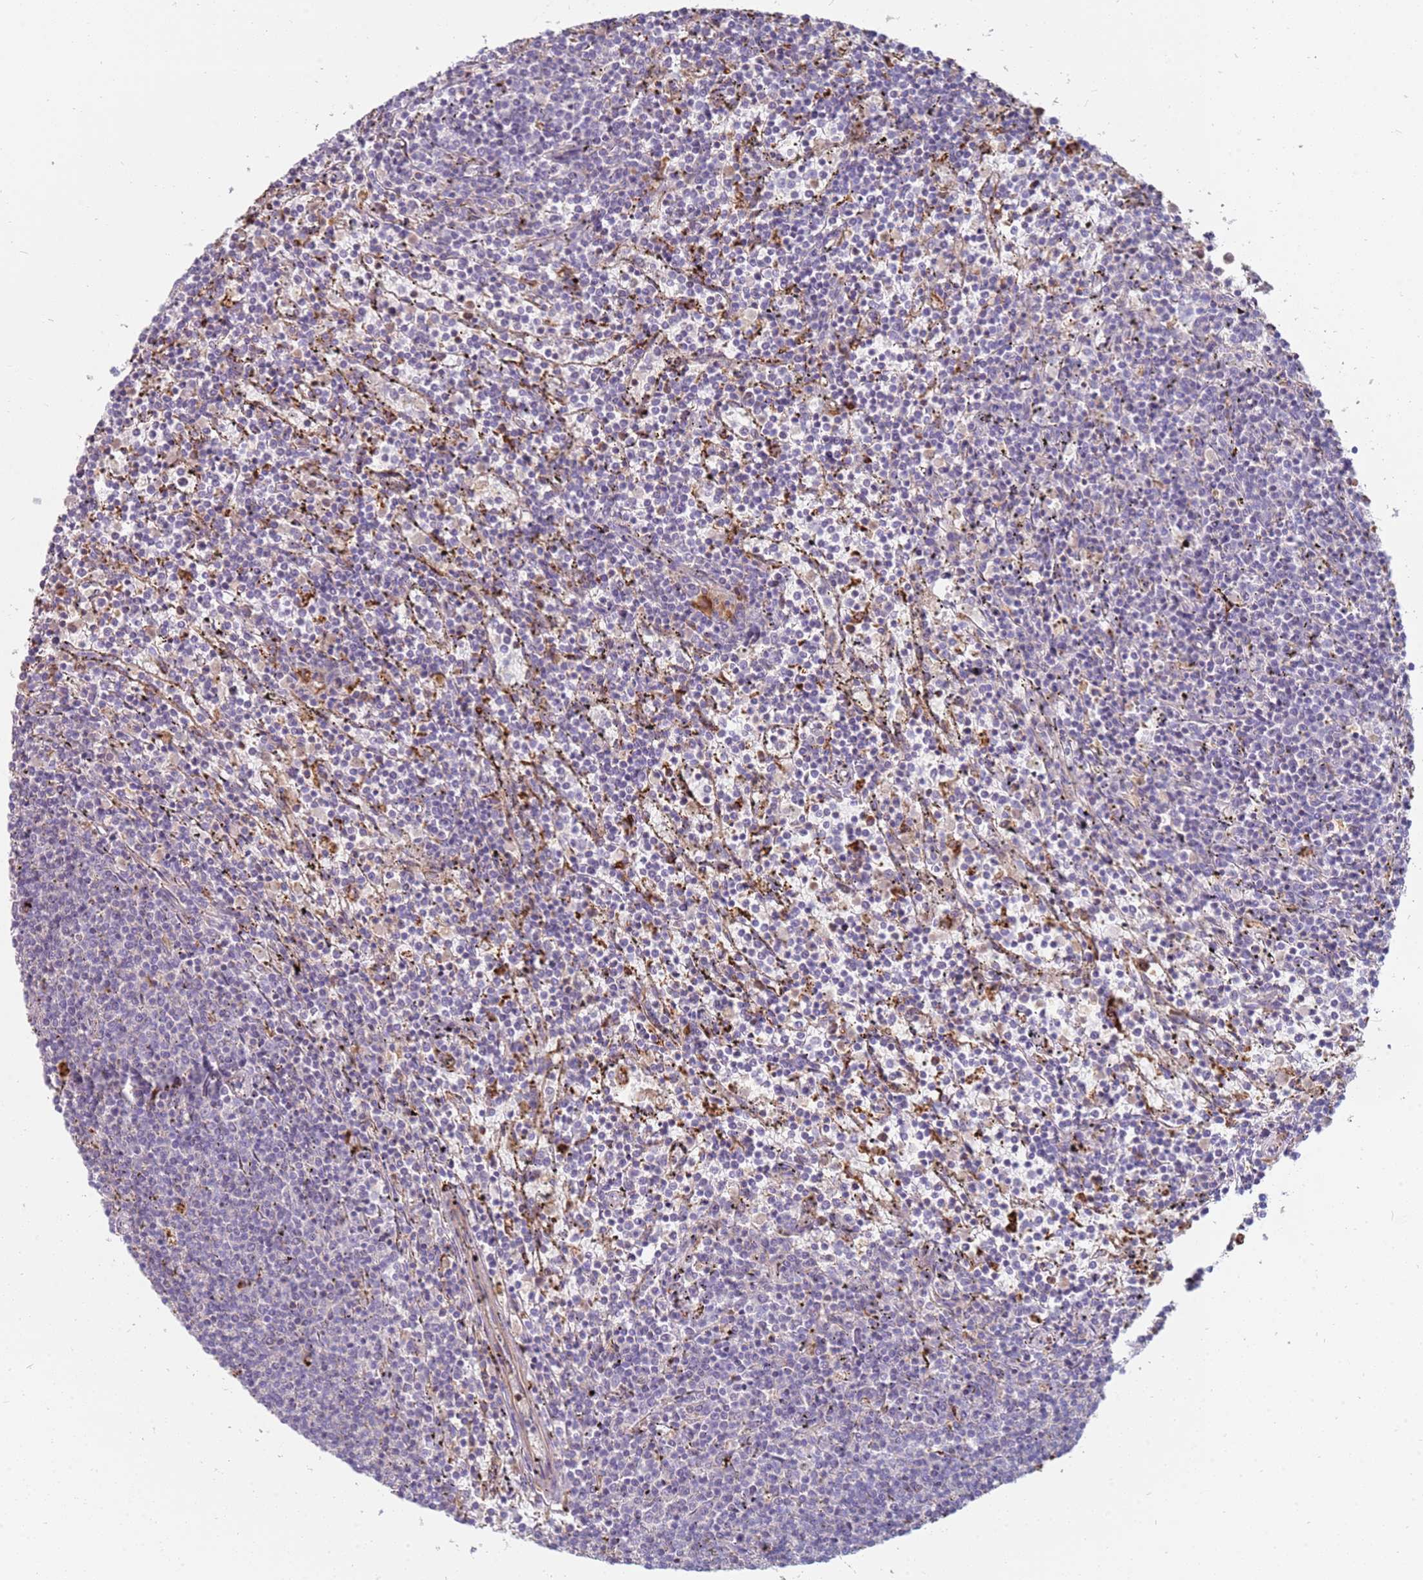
{"staining": {"intensity": "negative", "quantity": "none", "location": "none"}, "tissue": "lymphoma", "cell_type": "Tumor cells", "image_type": "cancer", "snomed": [{"axis": "morphology", "description": "Malignant lymphoma, non-Hodgkin's type, Low grade"}, {"axis": "topography", "description": "Spleen"}], "caption": "Lymphoma was stained to show a protein in brown. There is no significant staining in tumor cells.", "gene": "TMEM229B", "patient": {"sex": "female", "age": 50}}